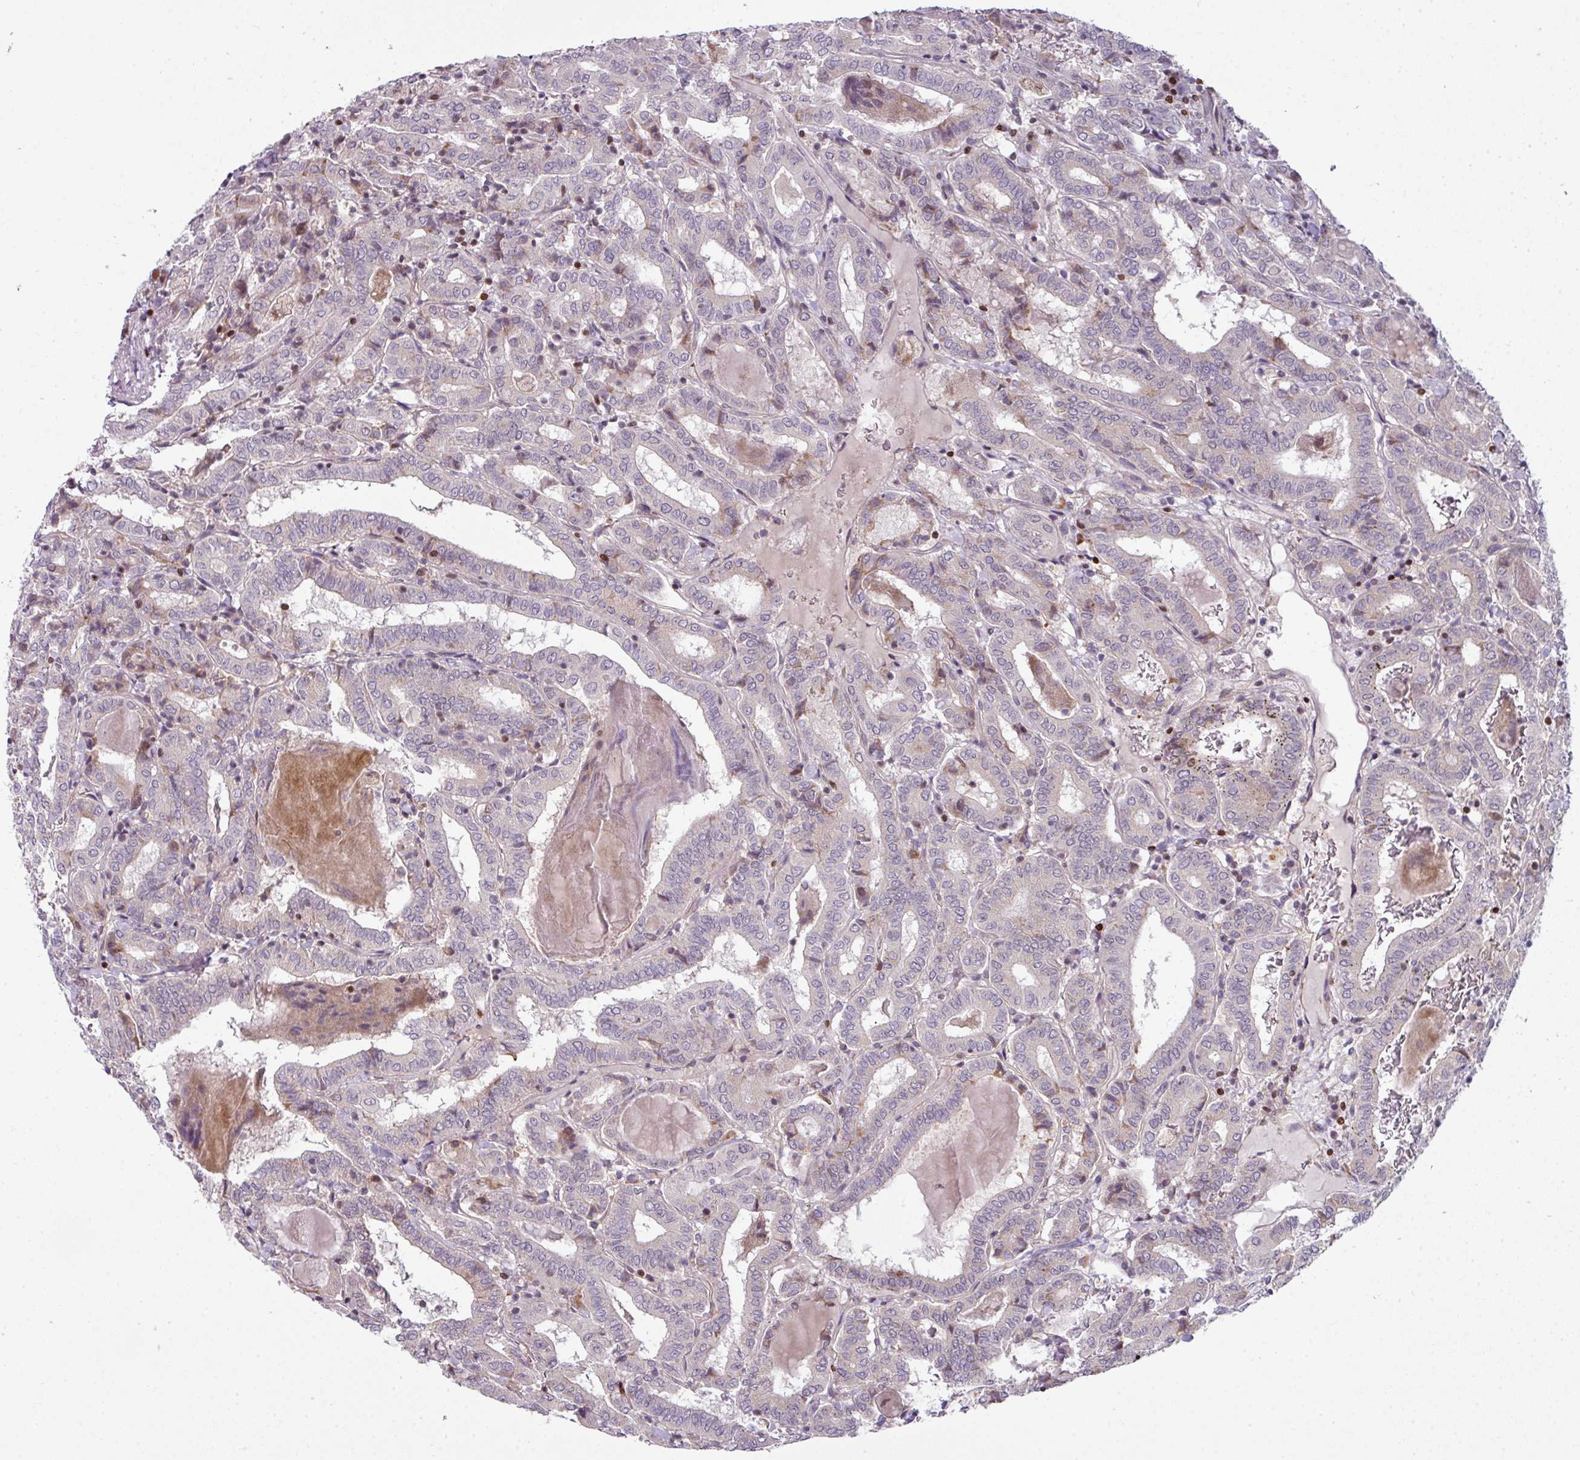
{"staining": {"intensity": "weak", "quantity": "<25%", "location": "cytoplasmic/membranous"}, "tissue": "thyroid cancer", "cell_type": "Tumor cells", "image_type": "cancer", "snomed": [{"axis": "morphology", "description": "Papillary adenocarcinoma, NOS"}, {"axis": "topography", "description": "Thyroid gland"}], "caption": "Thyroid cancer stained for a protein using IHC demonstrates no positivity tumor cells.", "gene": "STAT5A", "patient": {"sex": "female", "age": 72}}